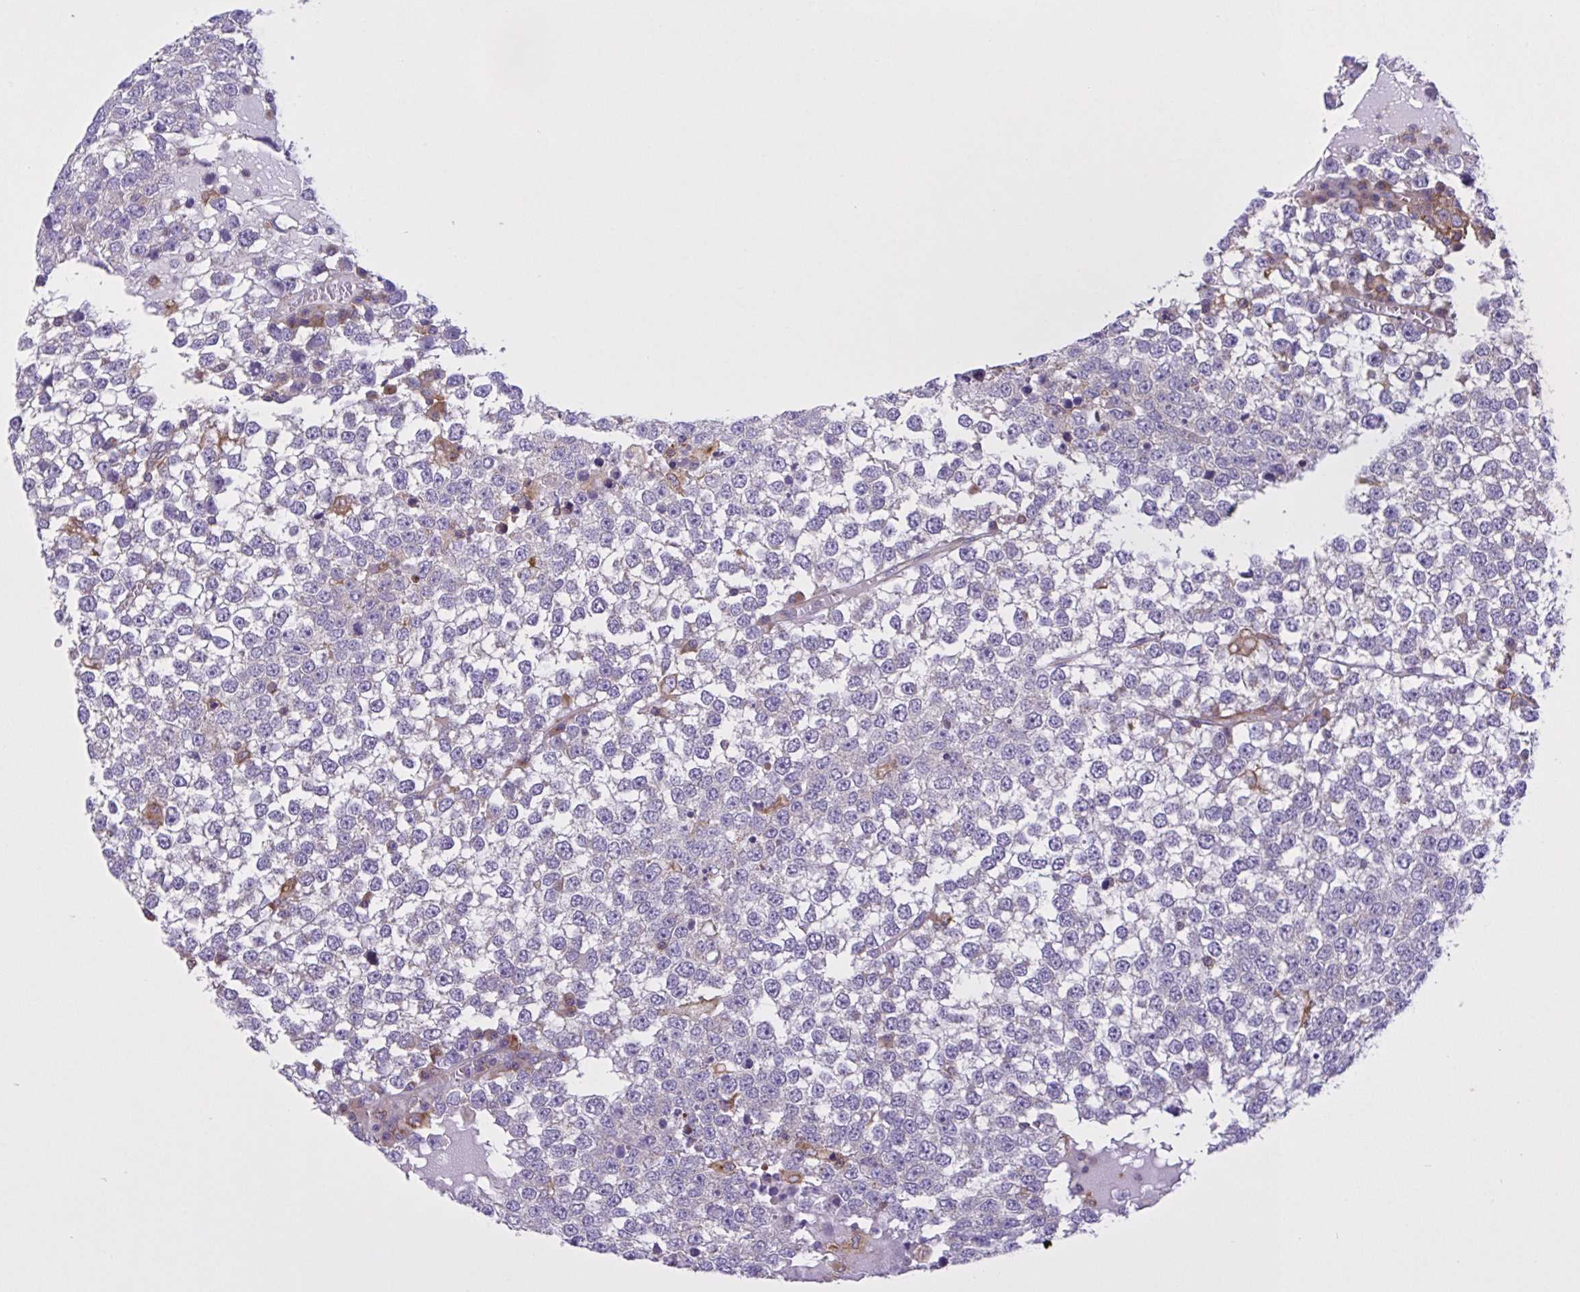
{"staining": {"intensity": "negative", "quantity": "none", "location": "none"}, "tissue": "testis cancer", "cell_type": "Tumor cells", "image_type": "cancer", "snomed": [{"axis": "morphology", "description": "Seminoma, NOS"}, {"axis": "topography", "description": "Testis"}], "caption": "Immunohistochemistry histopathology image of testis cancer (seminoma) stained for a protein (brown), which shows no expression in tumor cells.", "gene": "OR51M1", "patient": {"sex": "male", "age": 65}}